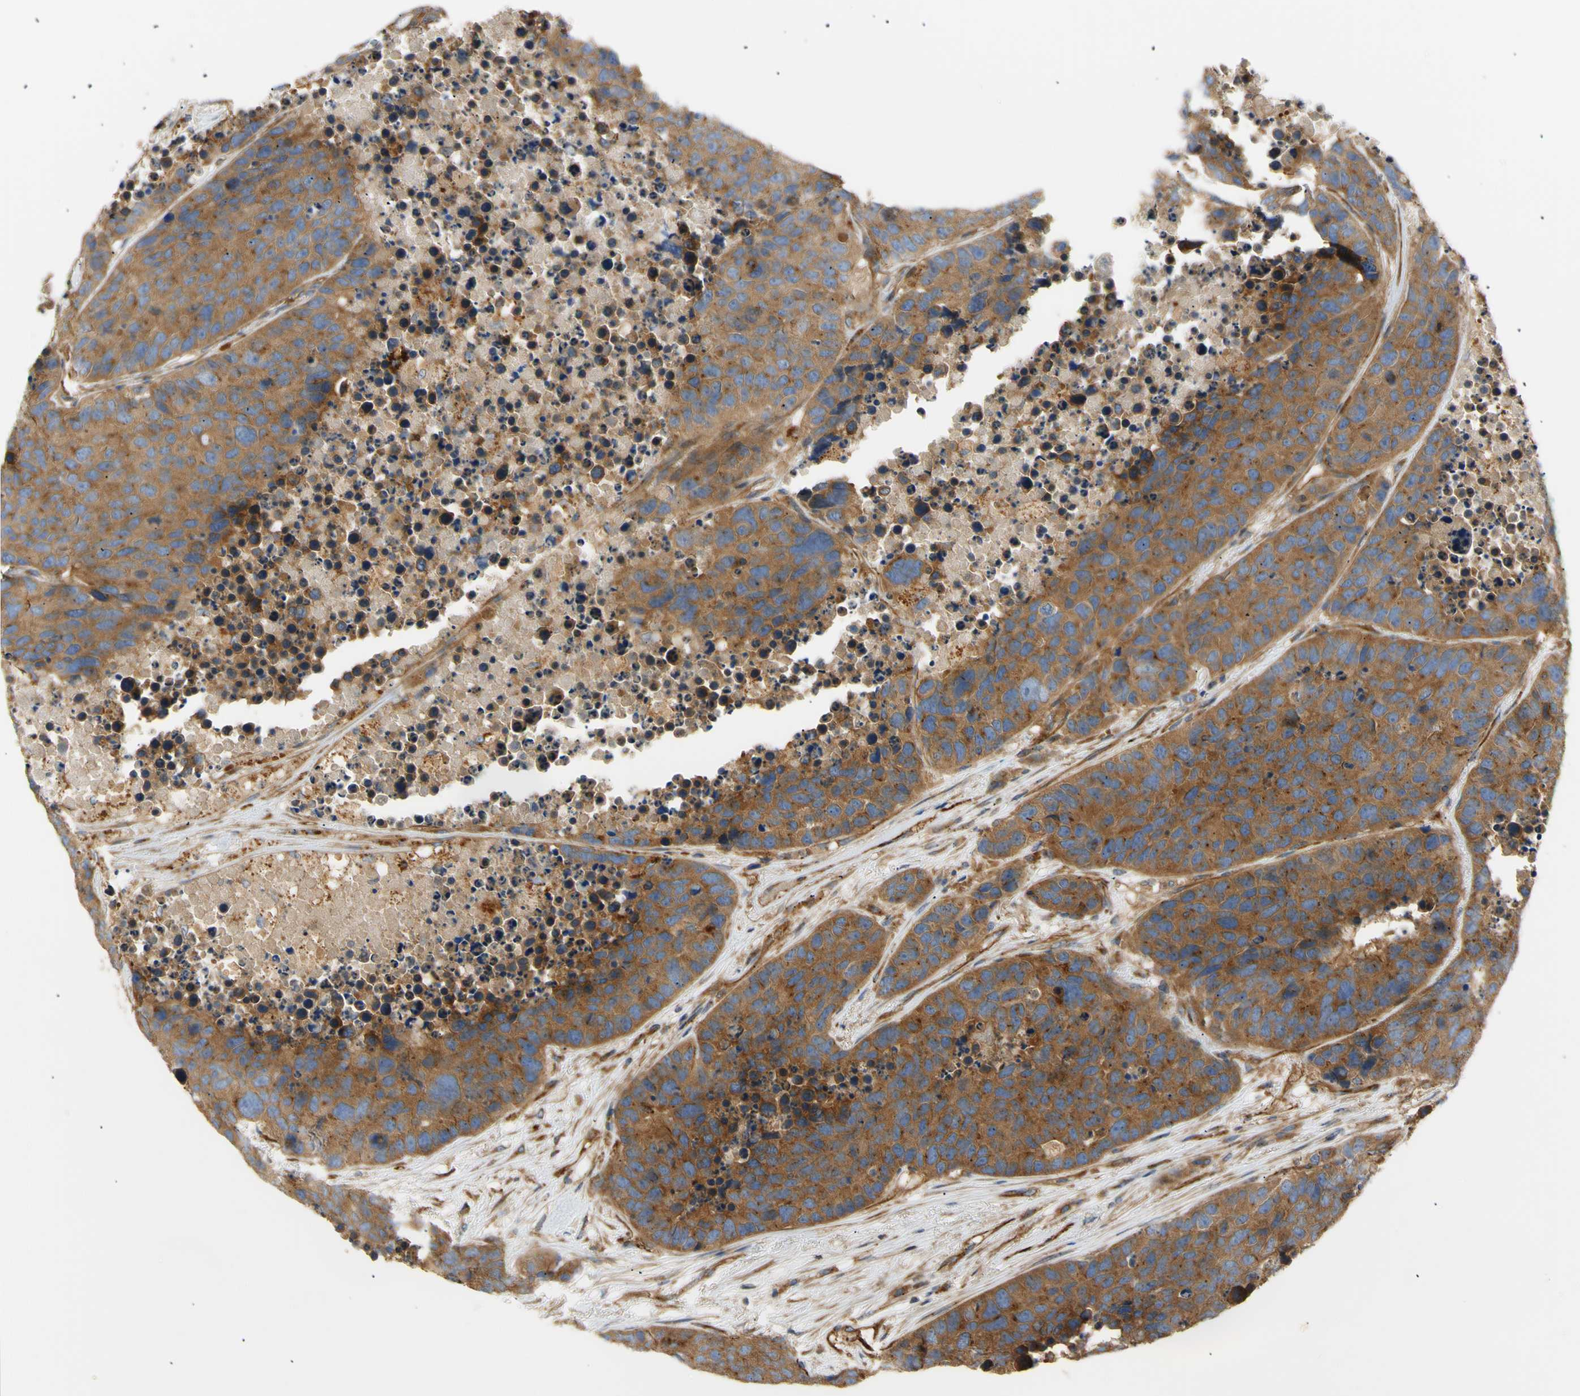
{"staining": {"intensity": "moderate", "quantity": ">75%", "location": "cytoplasmic/membranous"}, "tissue": "carcinoid", "cell_type": "Tumor cells", "image_type": "cancer", "snomed": [{"axis": "morphology", "description": "Carcinoid, malignant, NOS"}, {"axis": "topography", "description": "Lung"}], "caption": "IHC (DAB) staining of carcinoid (malignant) exhibits moderate cytoplasmic/membranous protein staining in approximately >75% of tumor cells.", "gene": "TUBG2", "patient": {"sex": "male", "age": 60}}